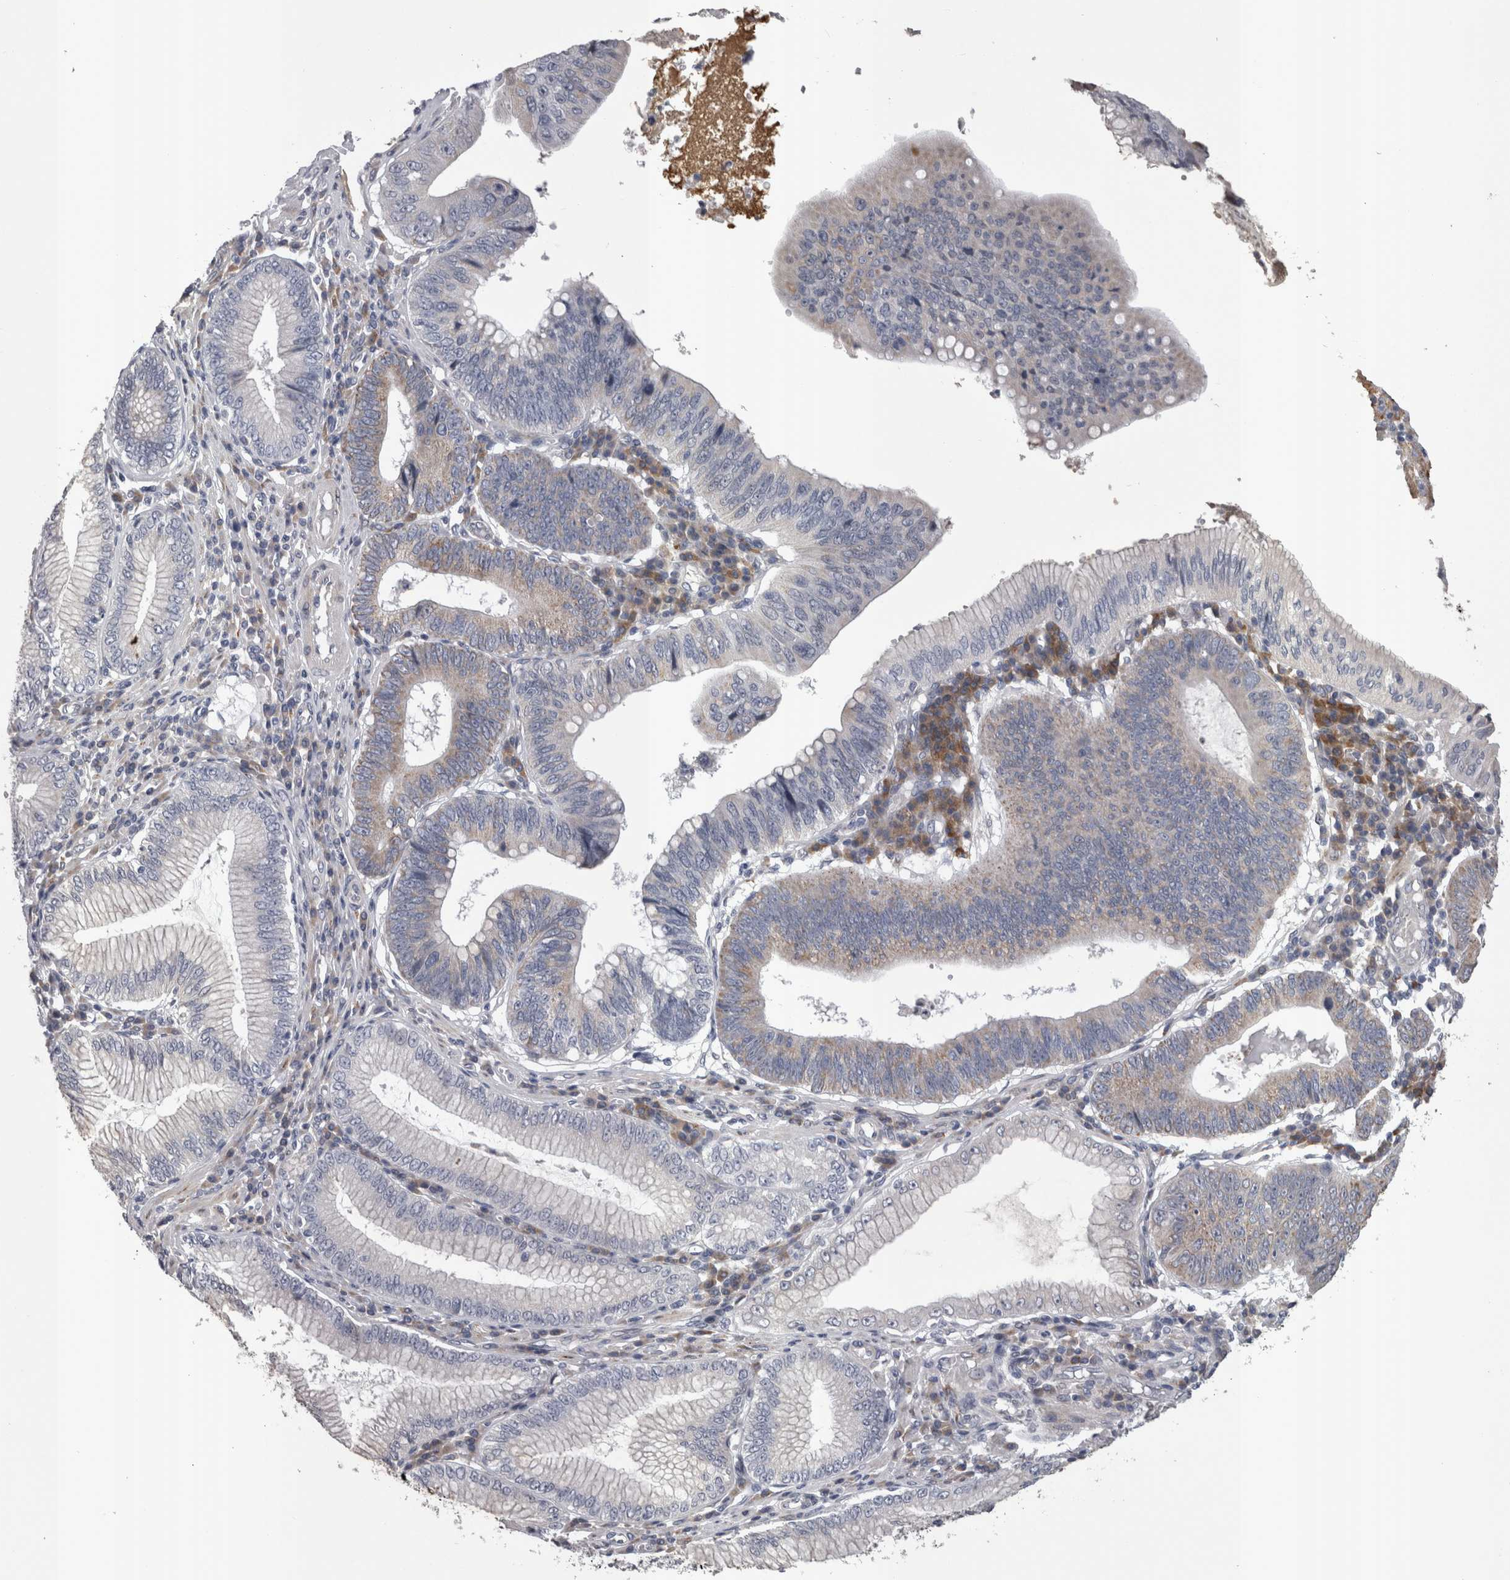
{"staining": {"intensity": "weak", "quantity": "<25%", "location": "cytoplasmic/membranous"}, "tissue": "stomach cancer", "cell_type": "Tumor cells", "image_type": "cancer", "snomed": [{"axis": "morphology", "description": "Adenocarcinoma, NOS"}, {"axis": "topography", "description": "Stomach"}], "caption": "Immunohistochemistry of human stomach cancer displays no positivity in tumor cells.", "gene": "STC1", "patient": {"sex": "male", "age": 59}}